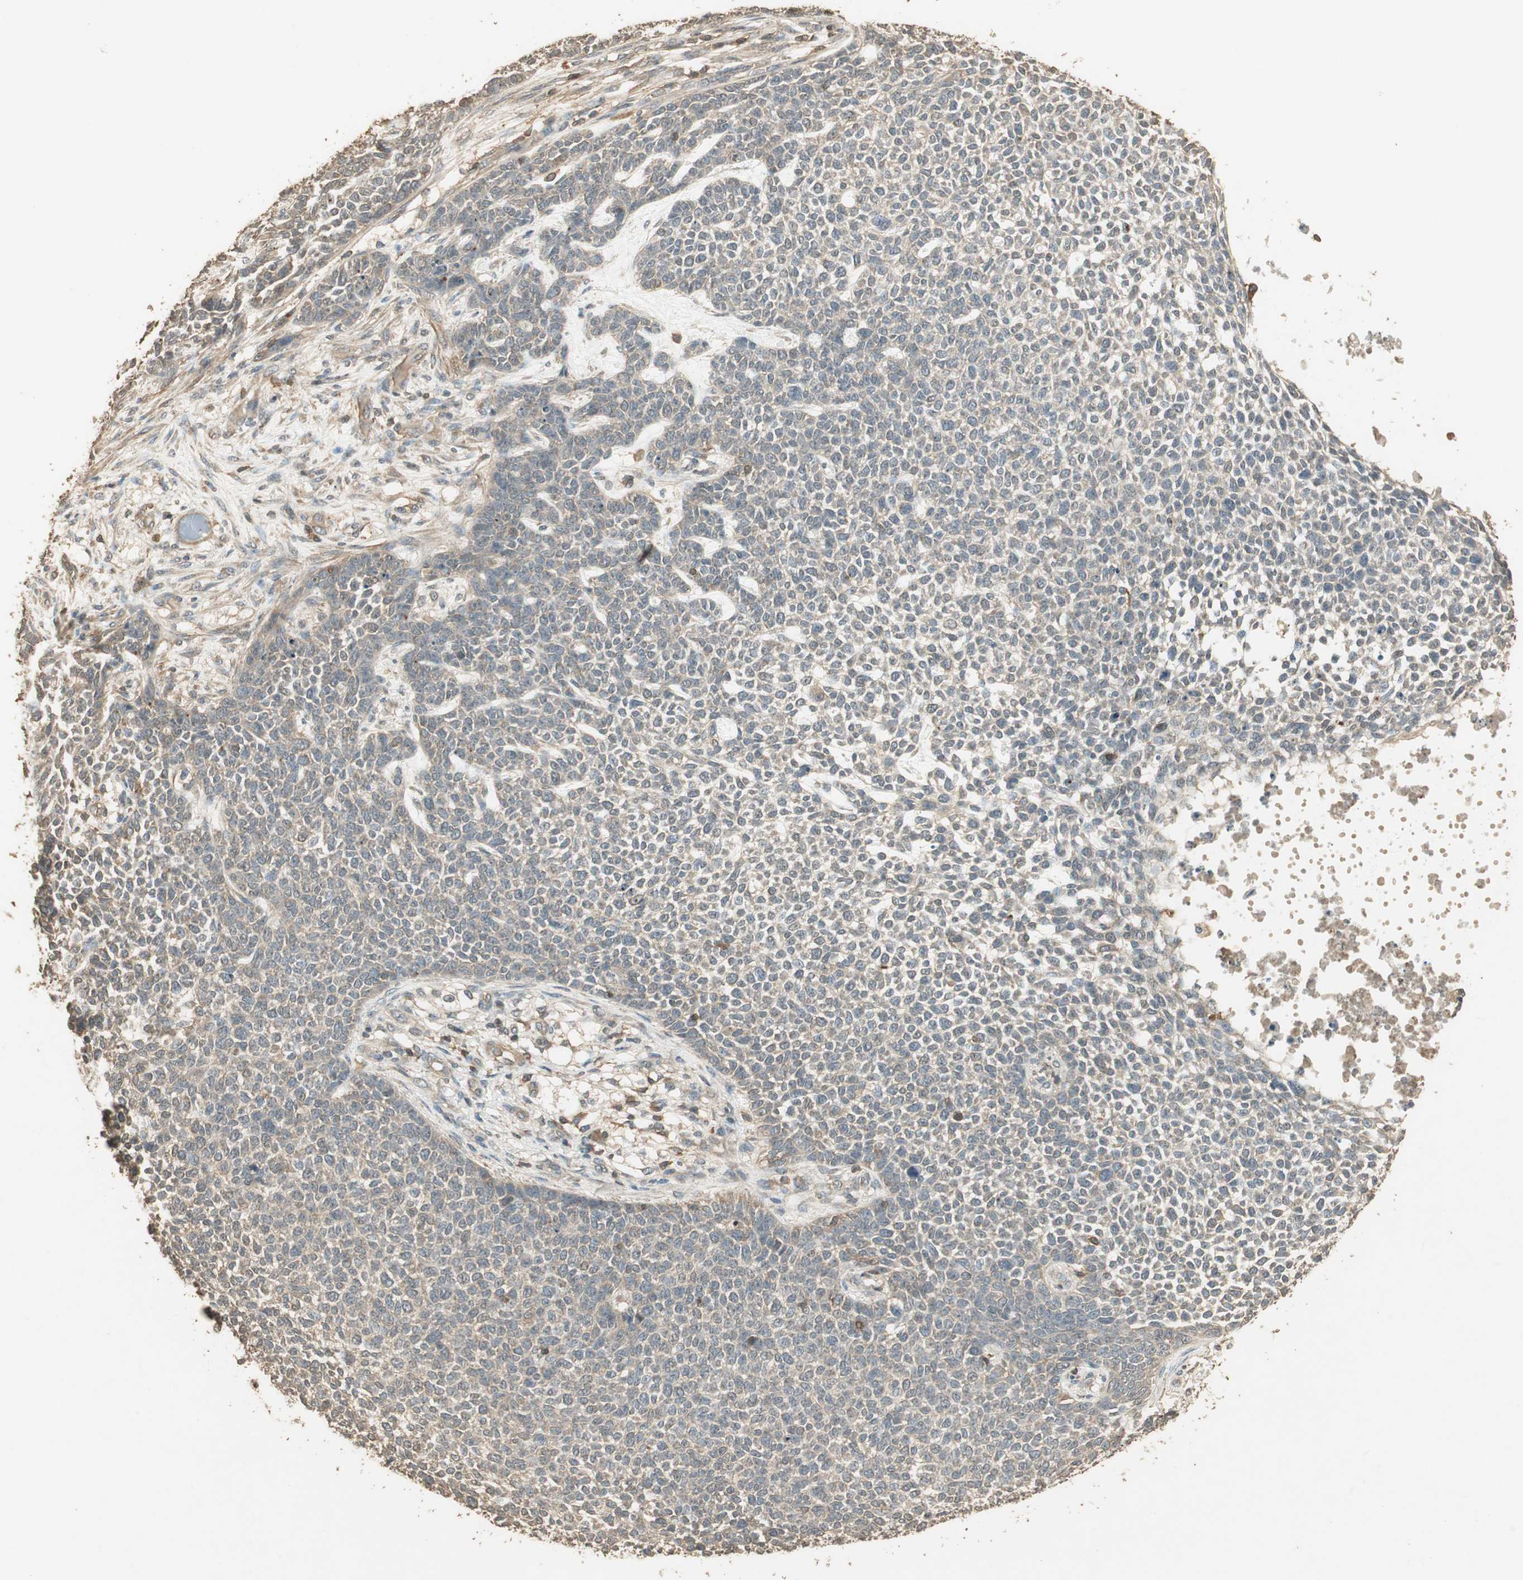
{"staining": {"intensity": "weak", "quantity": ">75%", "location": "cytoplasmic/membranous"}, "tissue": "skin cancer", "cell_type": "Tumor cells", "image_type": "cancer", "snomed": [{"axis": "morphology", "description": "Basal cell carcinoma"}, {"axis": "topography", "description": "Skin"}], "caption": "Basal cell carcinoma (skin) stained with IHC demonstrates weak cytoplasmic/membranous staining in about >75% of tumor cells. The staining was performed using DAB (3,3'-diaminobenzidine), with brown indicating positive protein expression. Nuclei are stained blue with hematoxylin.", "gene": "USP2", "patient": {"sex": "female", "age": 84}}